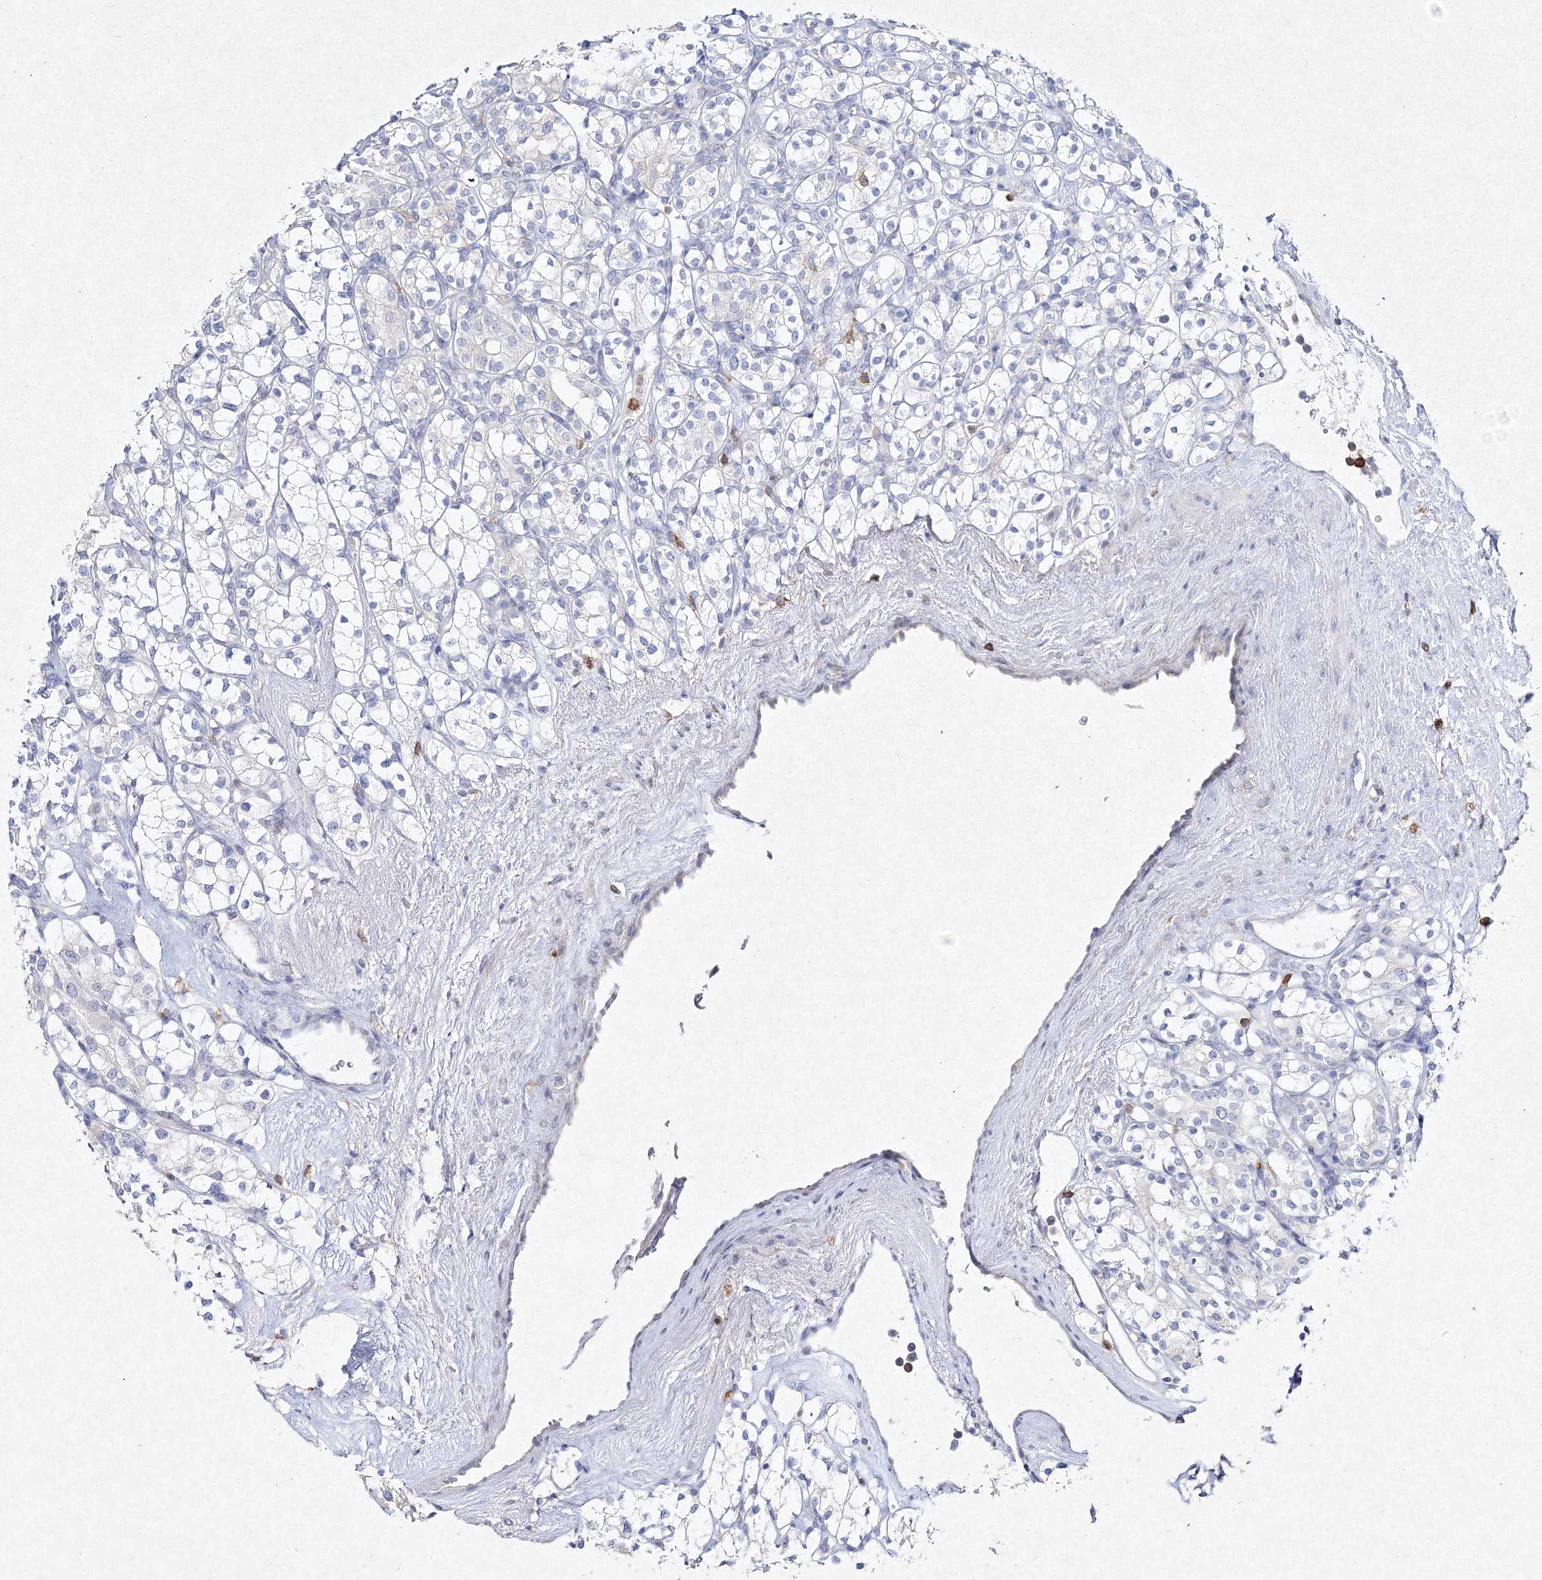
{"staining": {"intensity": "negative", "quantity": "none", "location": "none"}, "tissue": "renal cancer", "cell_type": "Tumor cells", "image_type": "cancer", "snomed": [{"axis": "morphology", "description": "Adenocarcinoma, NOS"}, {"axis": "topography", "description": "Kidney"}], "caption": "Histopathology image shows no significant protein positivity in tumor cells of renal cancer (adenocarcinoma).", "gene": "HCST", "patient": {"sex": "male", "age": 77}}